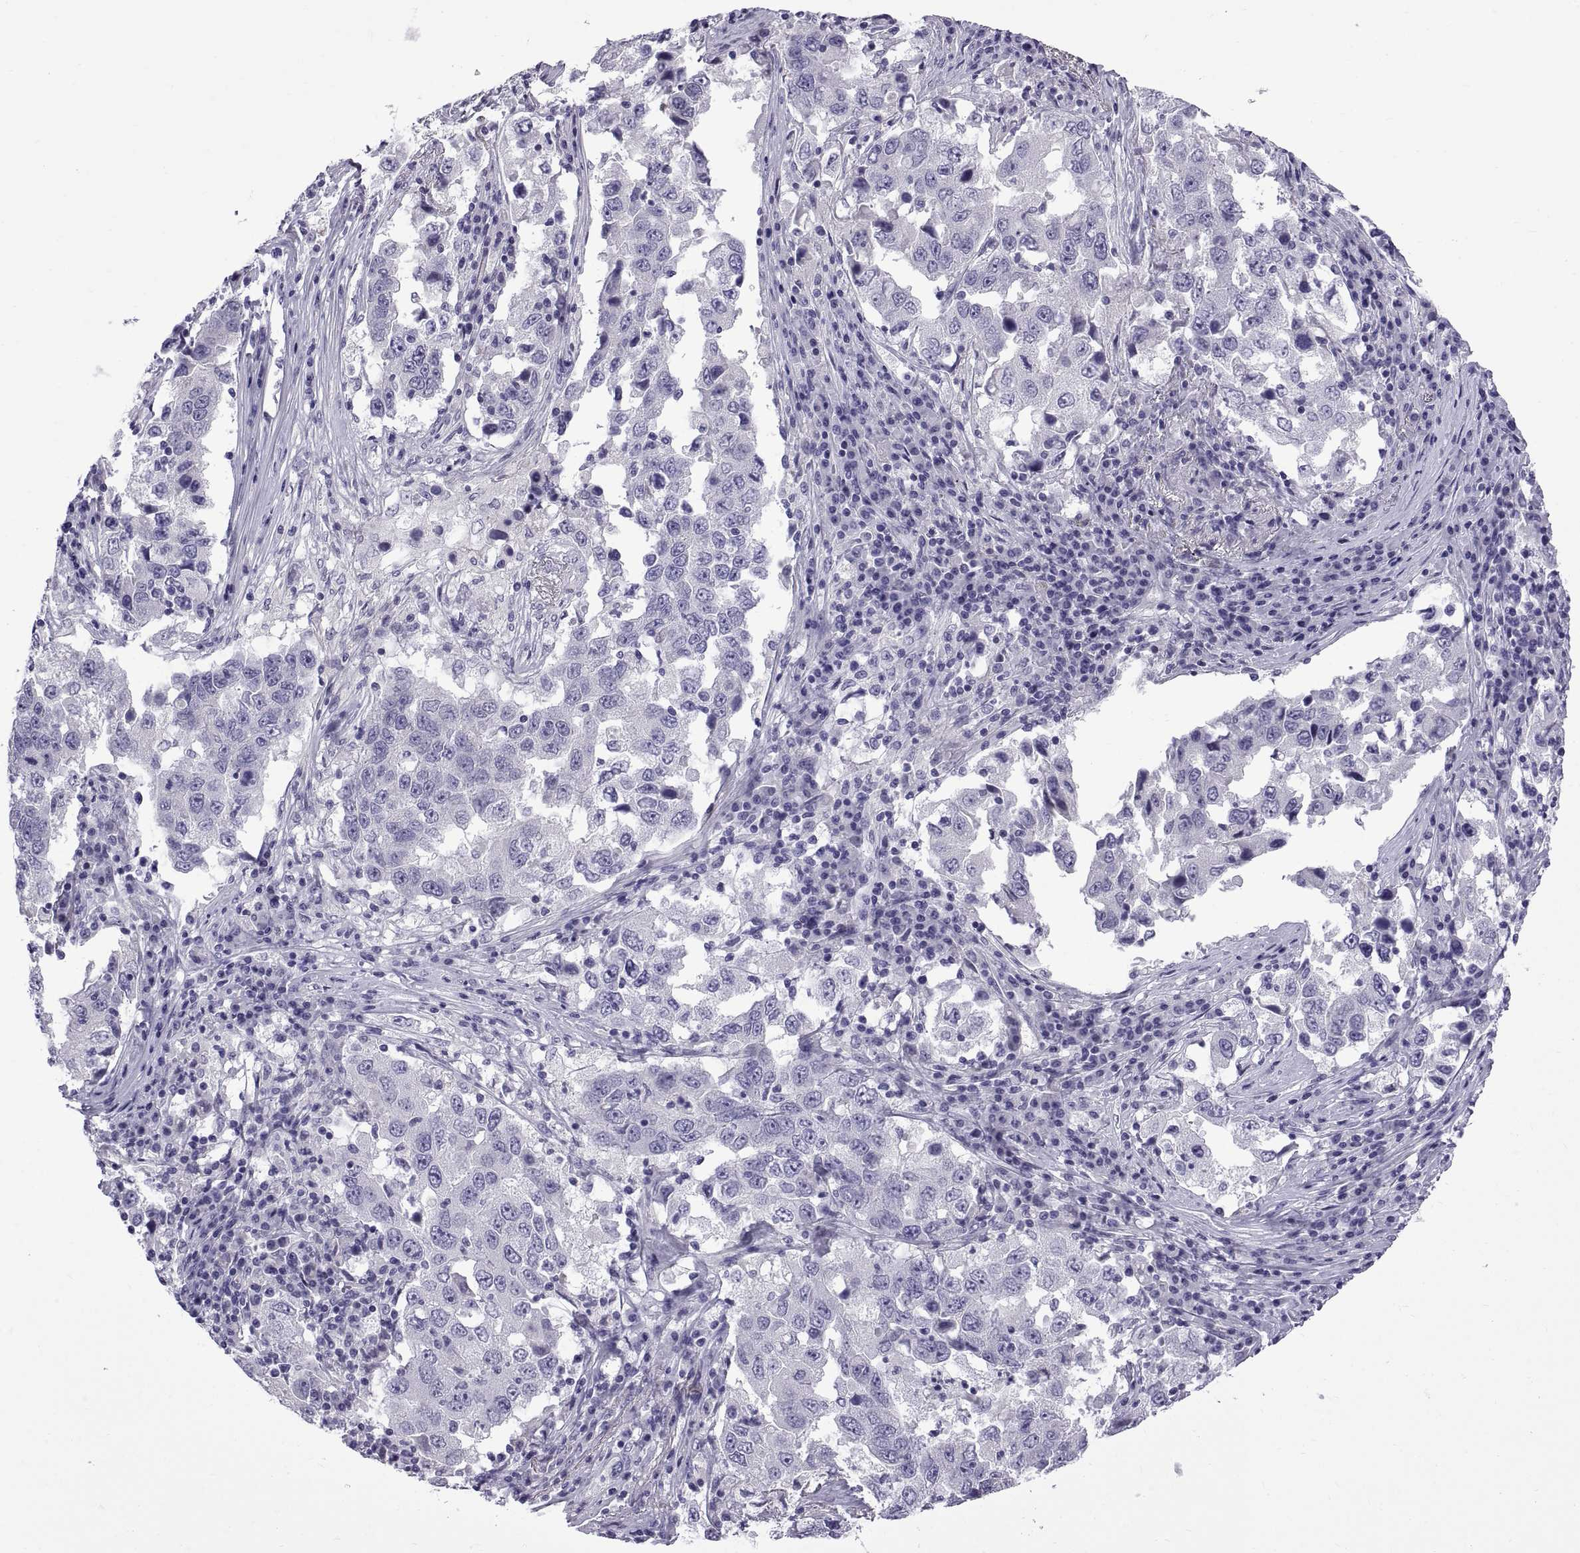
{"staining": {"intensity": "negative", "quantity": "none", "location": "none"}, "tissue": "lung cancer", "cell_type": "Tumor cells", "image_type": "cancer", "snomed": [{"axis": "morphology", "description": "Adenocarcinoma, NOS"}, {"axis": "topography", "description": "Lung"}], "caption": "Immunohistochemistry (IHC) micrograph of neoplastic tissue: human lung cancer stained with DAB reveals no significant protein expression in tumor cells. (DAB immunohistochemistry, high magnification).", "gene": "SPDYE1", "patient": {"sex": "male", "age": 73}}